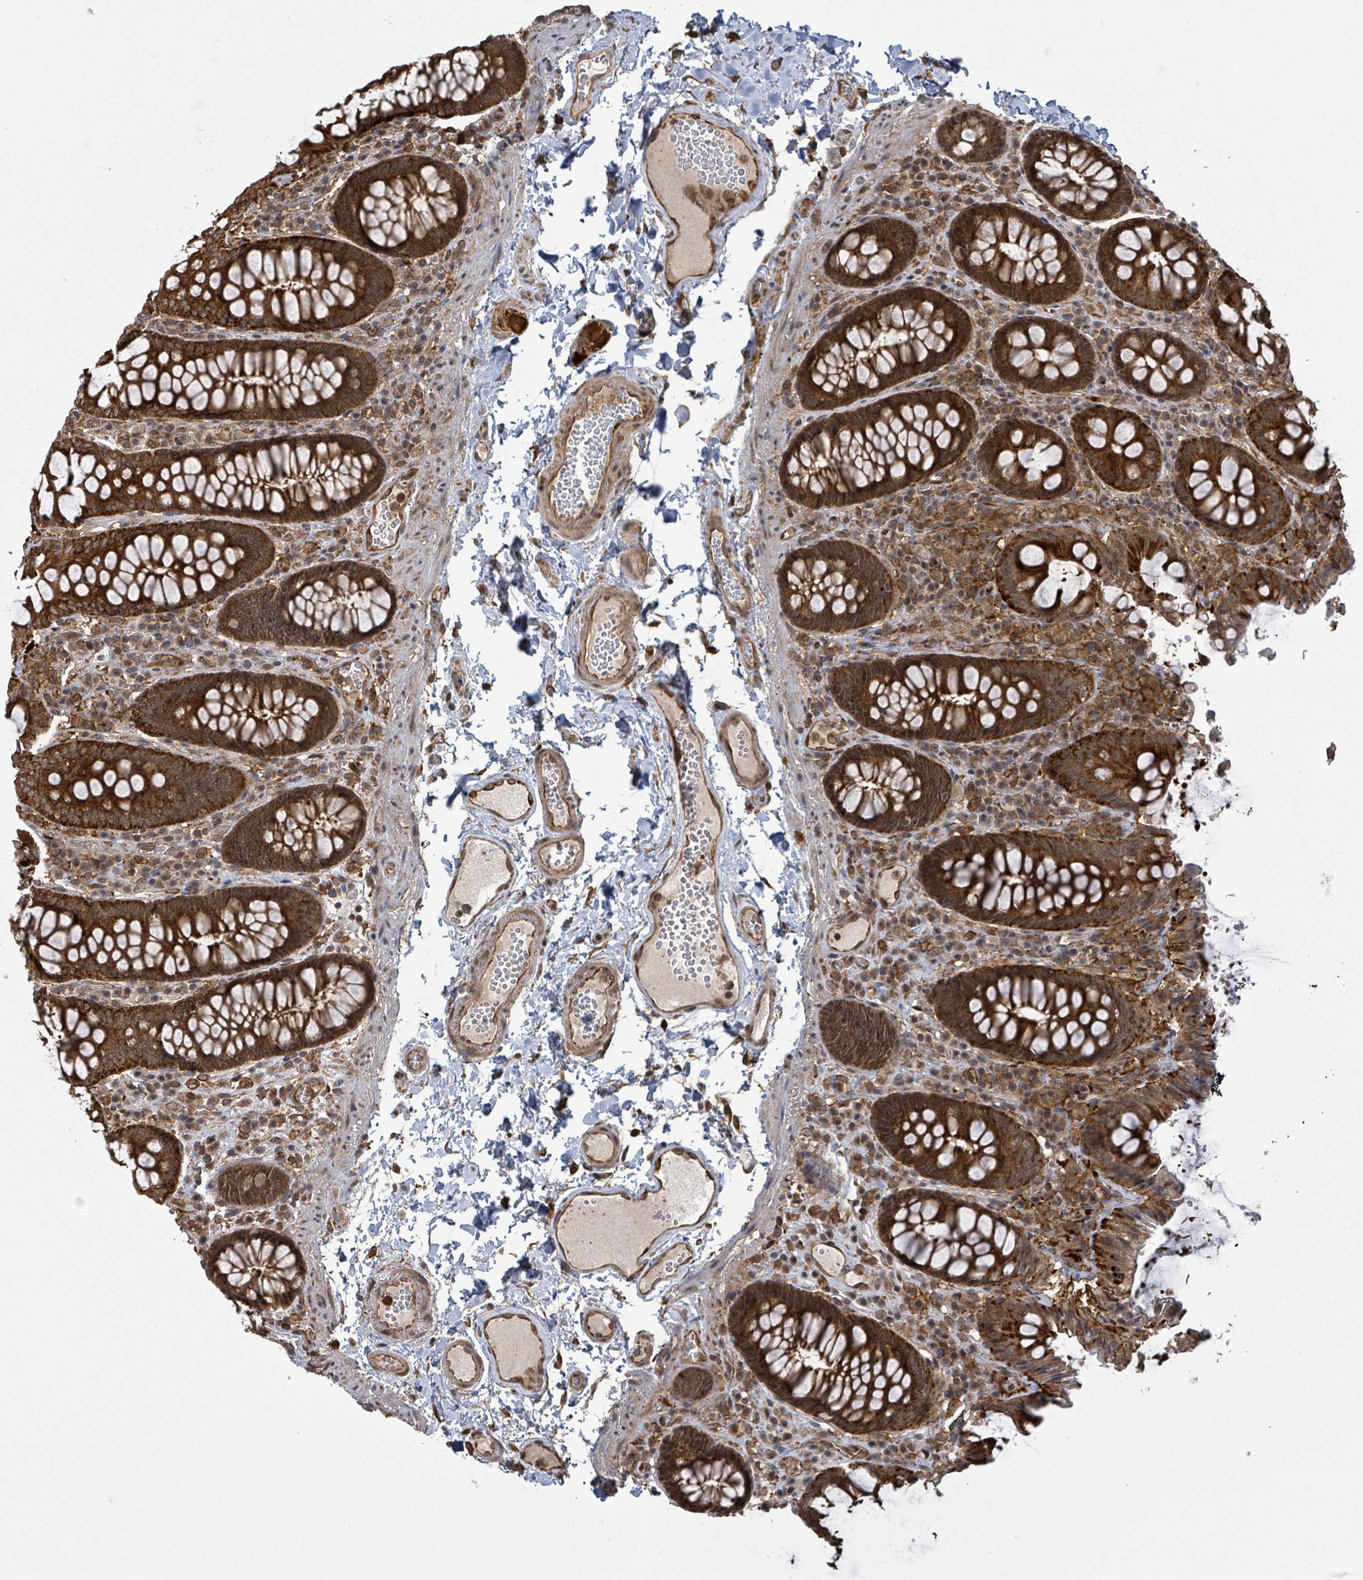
{"staining": {"intensity": "moderate", "quantity": ">75%", "location": "cytoplasmic/membranous"}, "tissue": "colon", "cell_type": "Endothelial cells", "image_type": "normal", "snomed": [{"axis": "morphology", "description": "Normal tissue, NOS"}, {"axis": "topography", "description": "Colon"}], "caption": "A brown stain labels moderate cytoplasmic/membranous positivity of a protein in endothelial cells of benign colon.", "gene": "ENSG00000256500", "patient": {"sex": "male", "age": 84}}